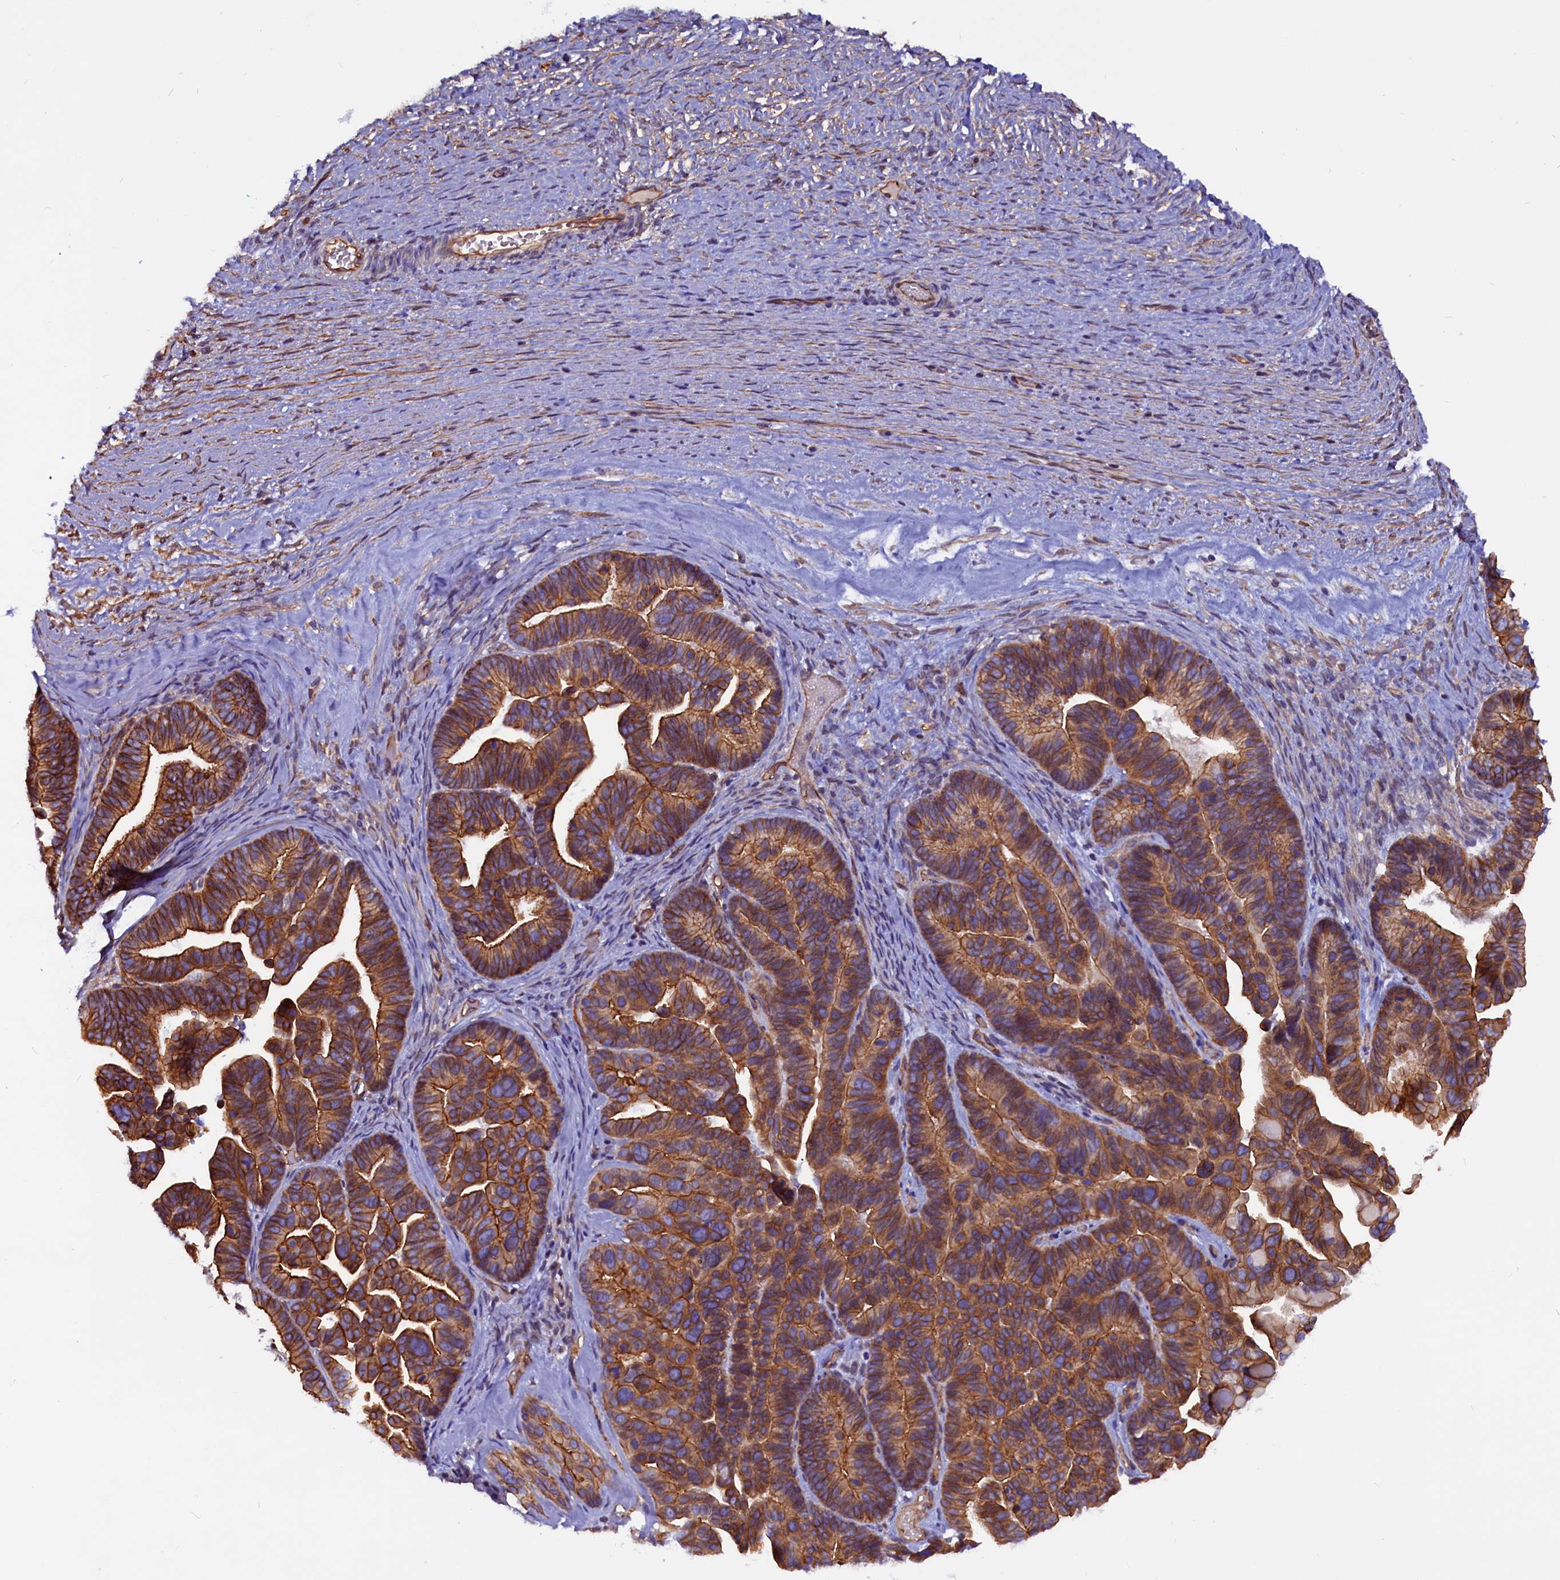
{"staining": {"intensity": "strong", "quantity": ">75%", "location": "cytoplasmic/membranous"}, "tissue": "ovarian cancer", "cell_type": "Tumor cells", "image_type": "cancer", "snomed": [{"axis": "morphology", "description": "Cystadenocarcinoma, serous, NOS"}, {"axis": "topography", "description": "Ovary"}], "caption": "A histopathology image showing strong cytoplasmic/membranous expression in approximately >75% of tumor cells in ovarian cancer (serous cystadenocarcinoma), as visualized by brown immunohistochemical staining.", "gene": "ZNF749", "patient": {"sex": "female", "age": 56}}